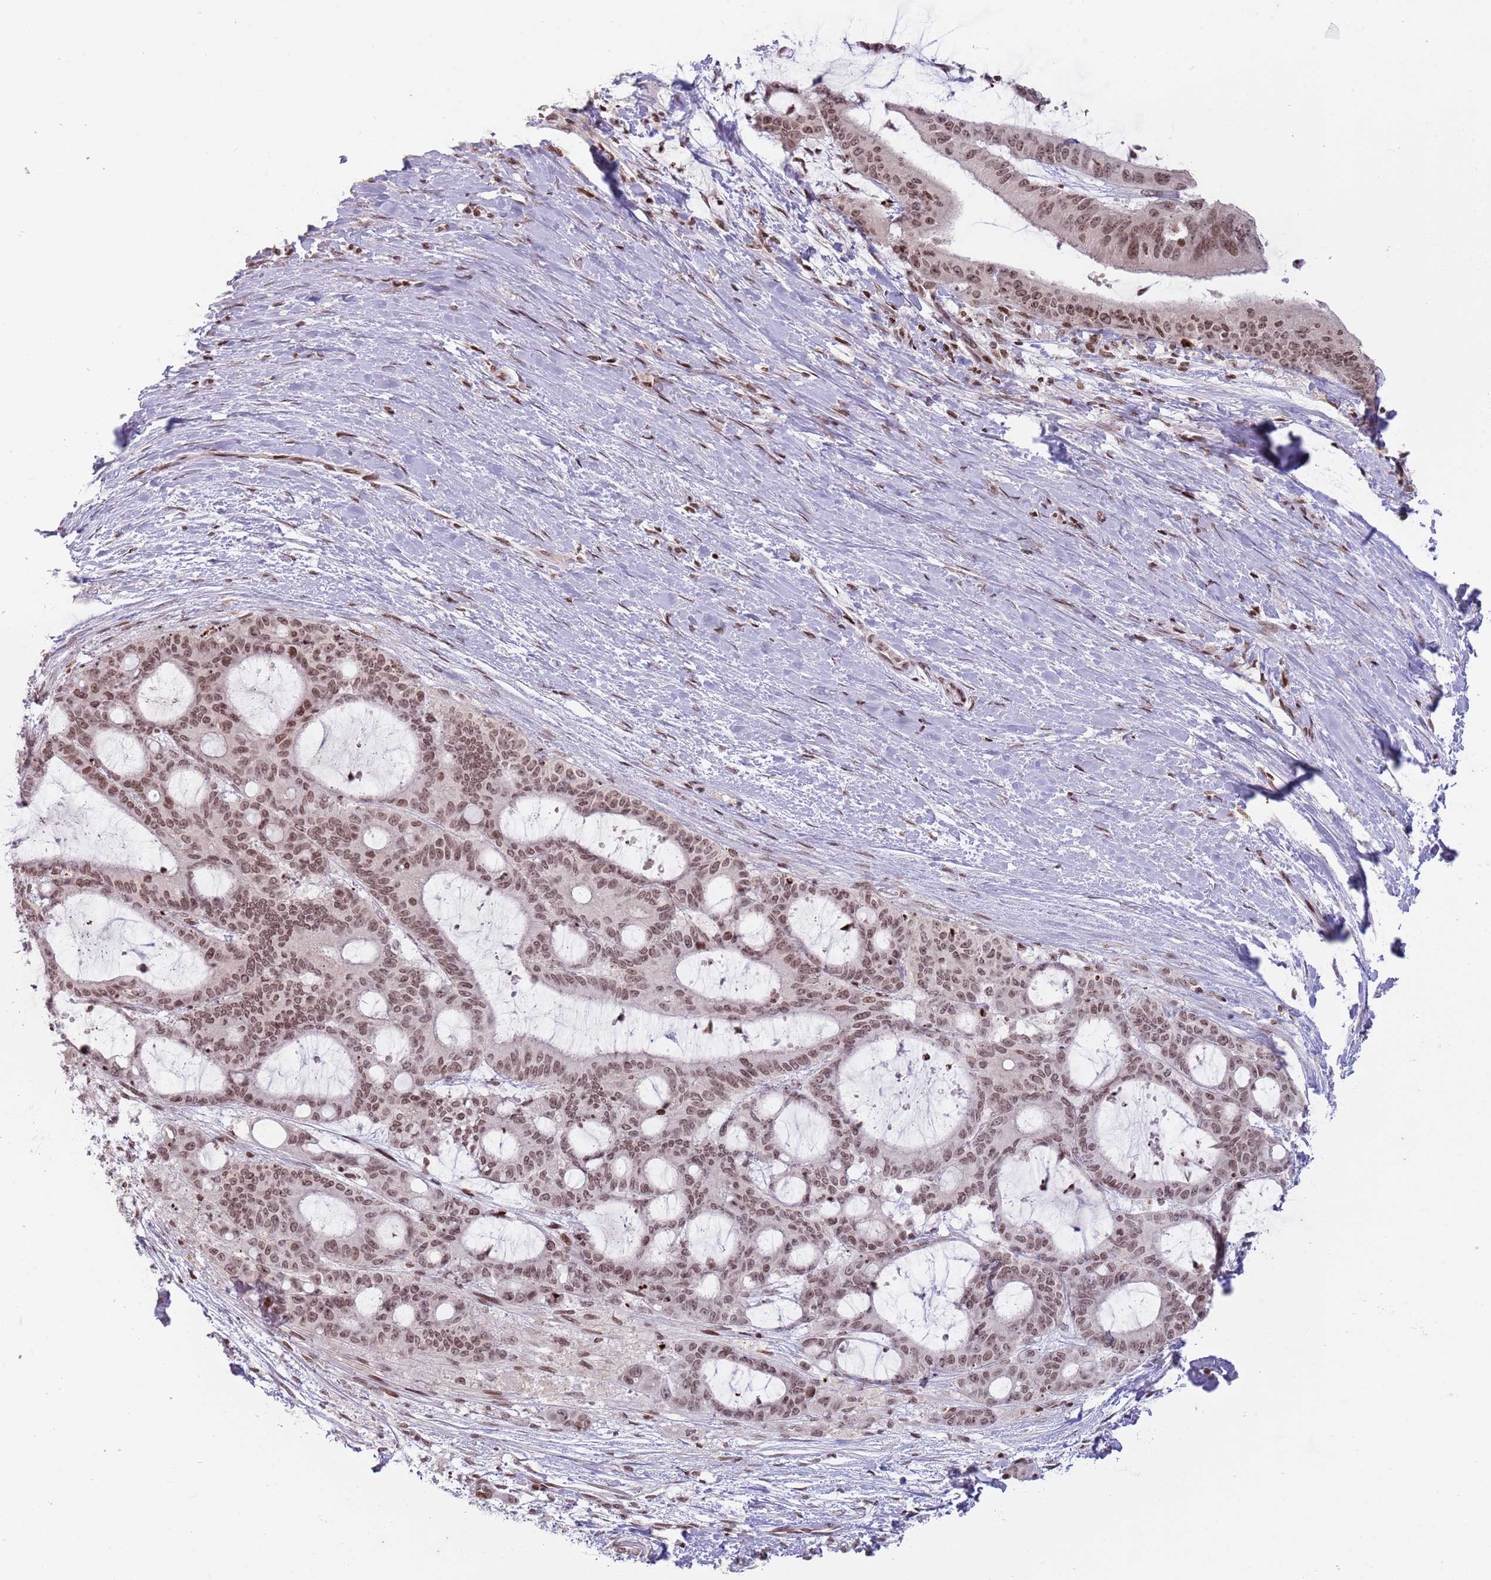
{"staining": {"intensity": "moderate", "quantity": ">75%", "location": "nuclear"}, "tissue": "liver cancer", "cell_type": "Tumor cells", "image_type": "cancer", "snomed": [{"axis": "morphology", "description": "Normal tissue, NOS"}, {"axis": "morphology", "description": "Cholangiocarcinoma"}, {"axis": "topography", "description": "Liver"}, {"axis": "topography", "description": "Peripheral nerve tissue"}], "caption": "Tumor cells demonstrate medium levels of moderate nuclear positivity in approximately >75% of cells in human liver cancer.", "gene": "SH3RF3", "patient": {"sex": "female", "age": 73}}